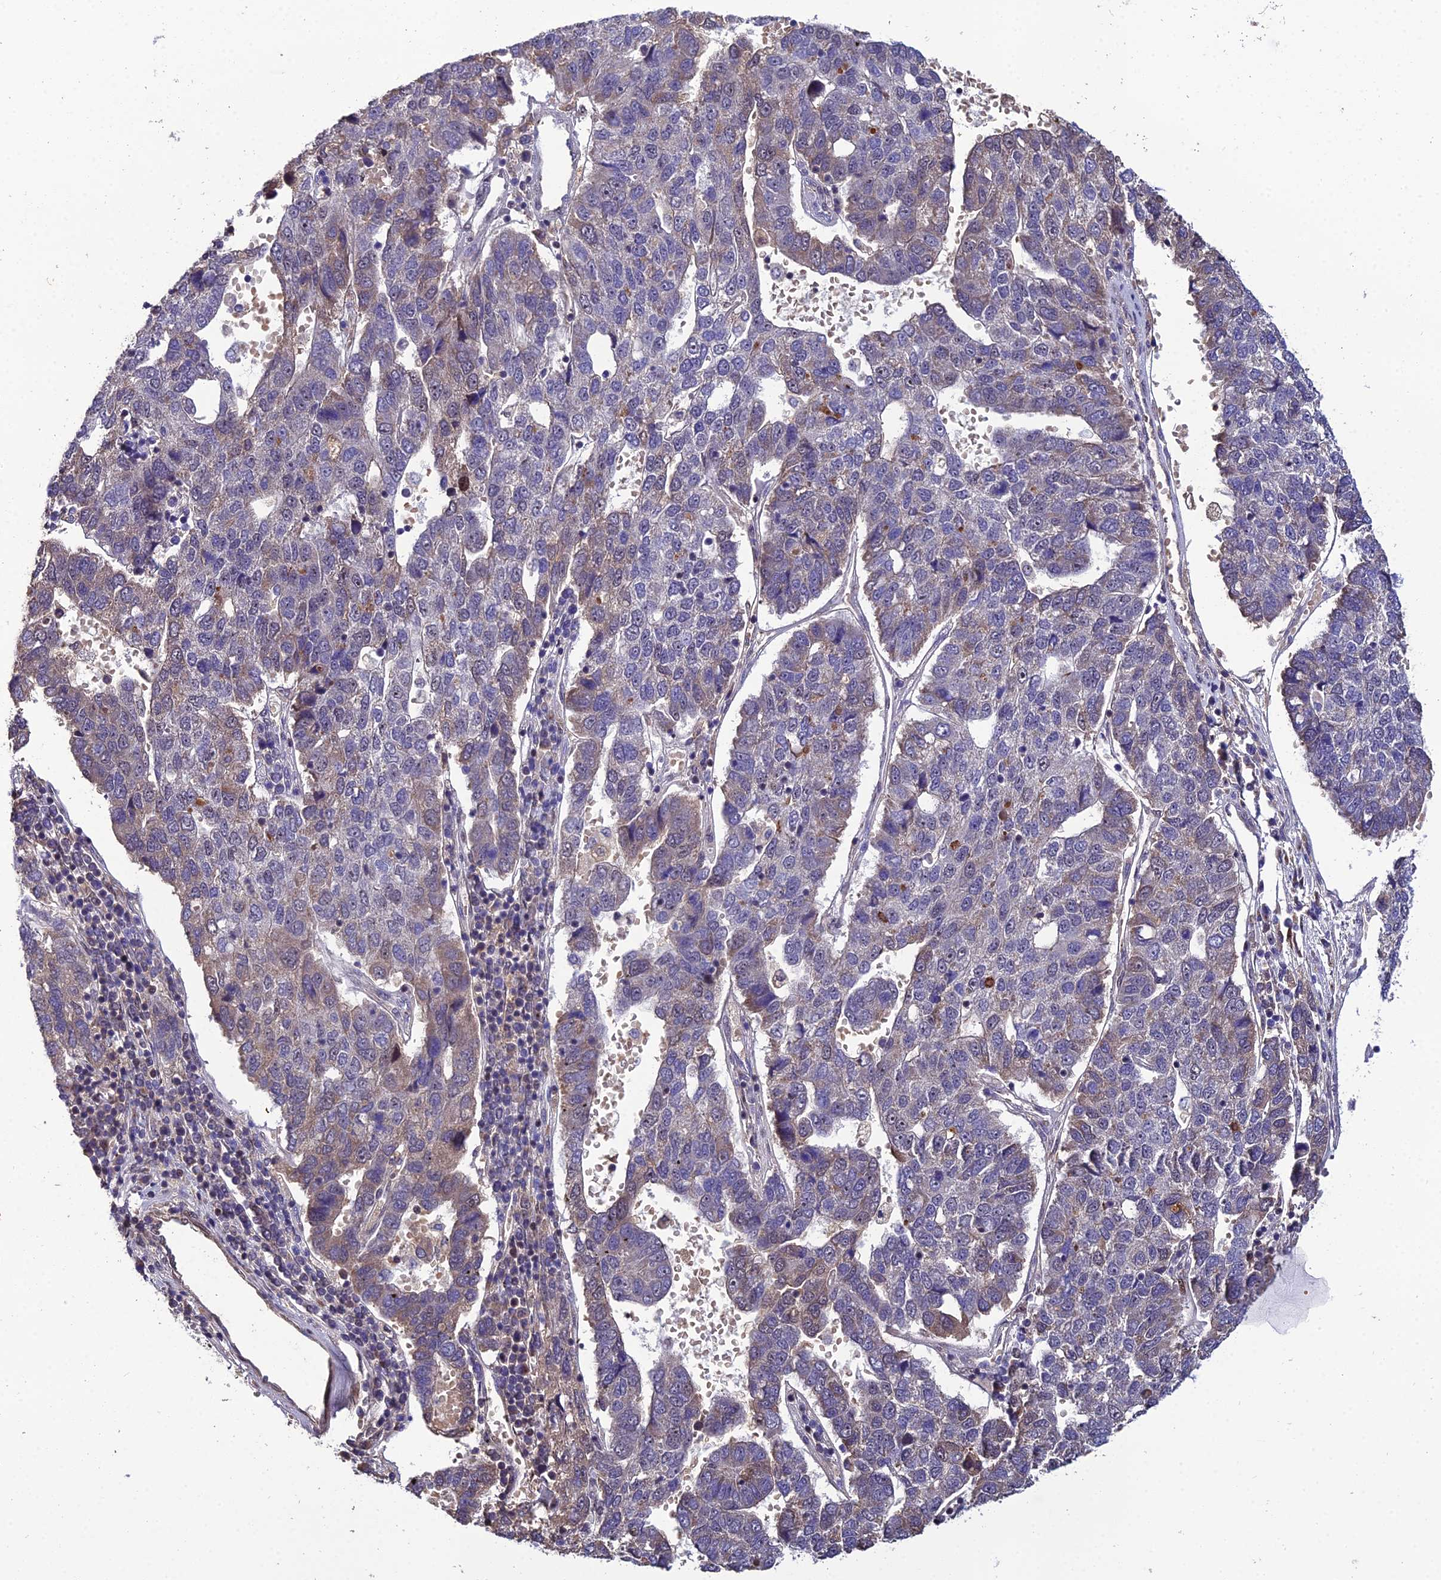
{"staining": {"intensity": "weak", "quantity": "<25%", "location": "cytoplasmic/membranous"}, "tissue": "pancreatic cancer", "cell_type": "Tumor cells", "image_type": "cancer", "snomed": [{"axis": "morphology", "description": "Adenocarcinoma, NOS"}, {"axis": "topography", "description": "Pancreas"}], "caption": "Tumor cells show no significant protein positivity in pancreatic cancer.", "gene": "ARL2", "patient": {"sex": "female", "age": 61}}